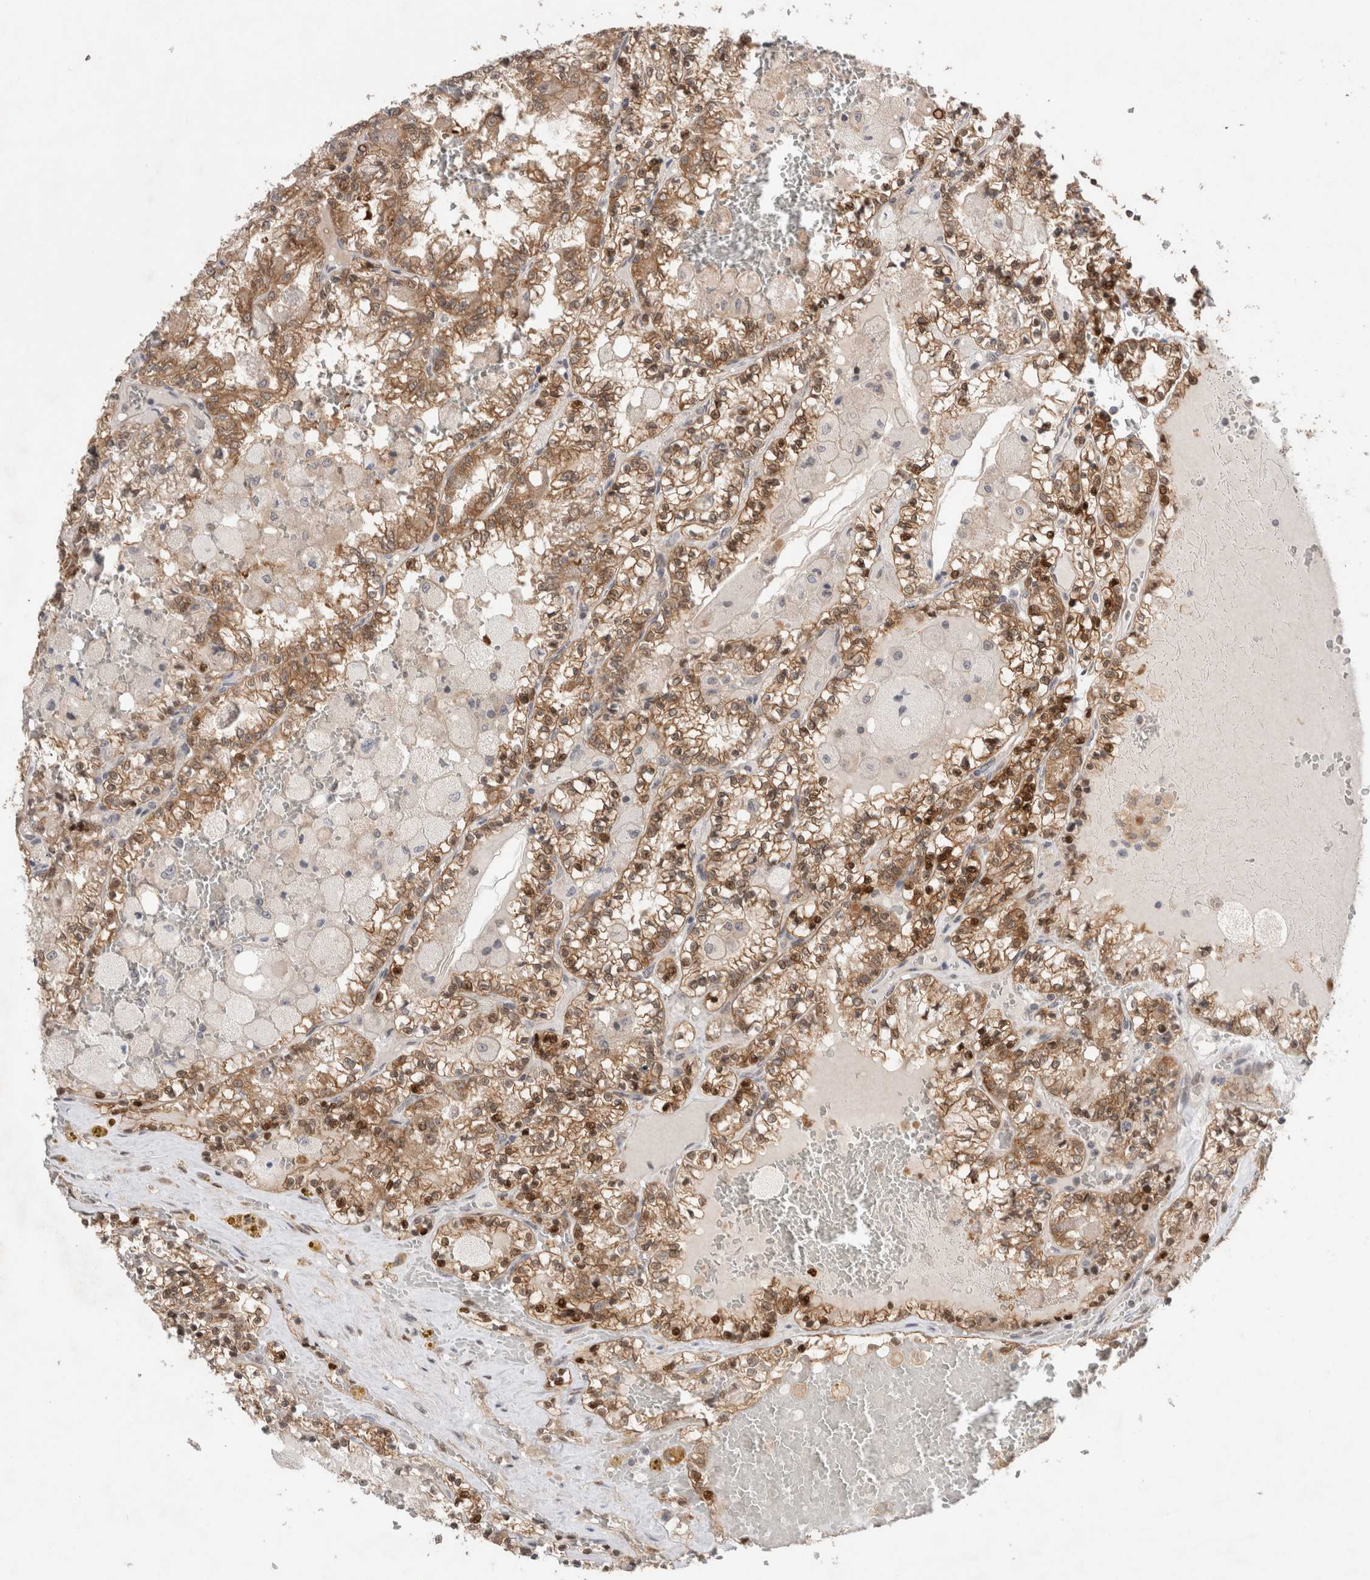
{"staining": {"intensity": "moderate", "quantity": ">75%", "location": "cytoplasmic/membranous,nuclear"}, "tissue": "renal cancer", "cell_type": "Tumor cells", "image_type": "cancer", "snomed": [{"axis": "morphology", "description": "Adenocarcinoma, NOS"}, {"axis": "topography", "description": "Kidney"}], "caption": "Immunohistochemistry of renal adenocarcinoma demonstrates medium levels of moderate cytoplasmic/membranous and nuclear staining in about >75% of tumor cells. Nuclei are stained in blue.", "gene": "SLC29A1", "patient": {"sex": "female", "age": 56}}